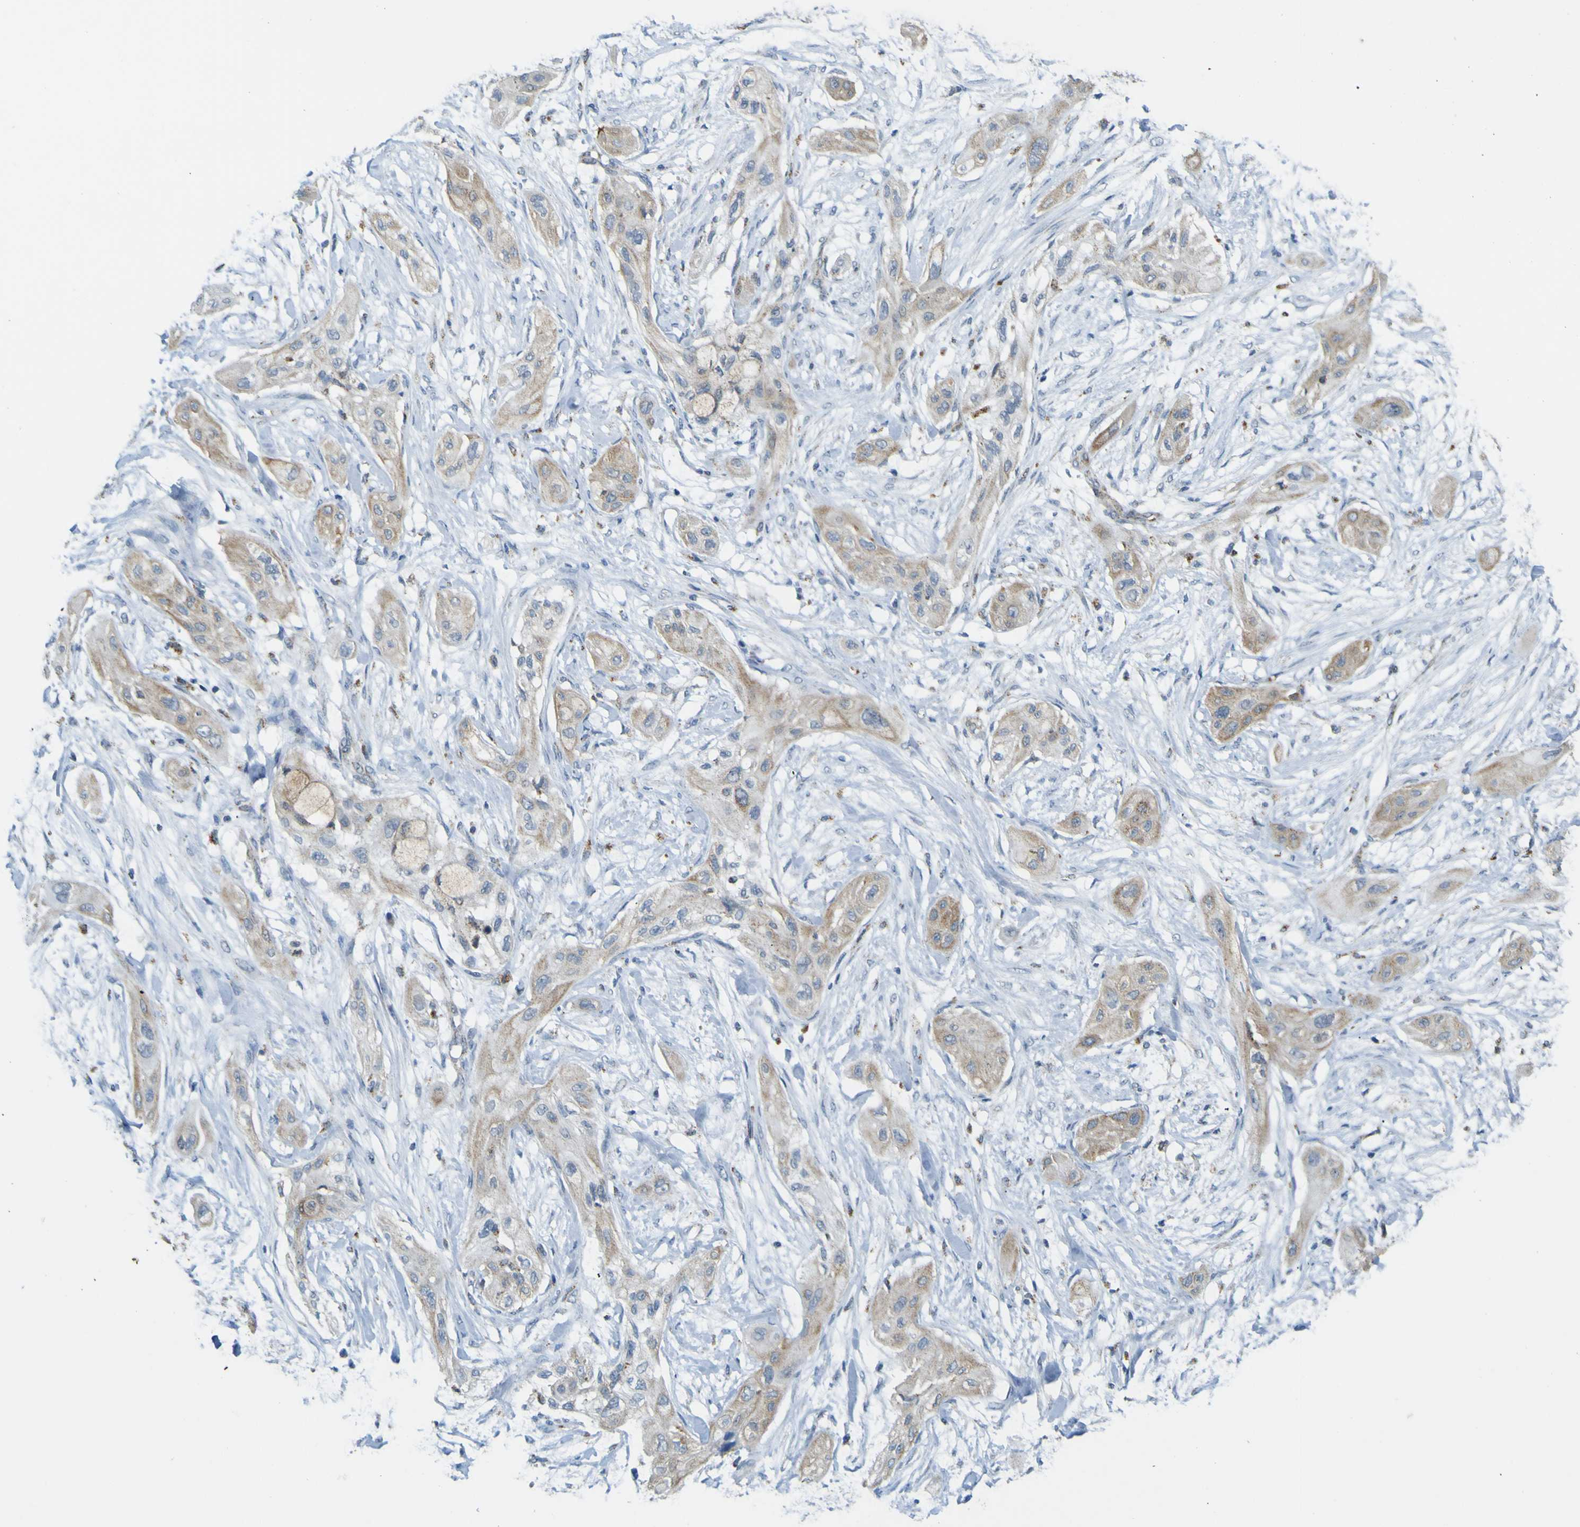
{"staining": {"intensity": "weak", "quantity": ">75%", "location": "cytoplasmic/membranous"}, "tissue": "lung cancer", "cell_type": "Tumor cells", "image_type": "cancer", "snomed": [{"axis": "morphology", "description": "Squamous cell carcinoma, NOS"}, {"axis": "topography", "description": "Lung"}], "caption": "DAB (3,3'-diaminobenzidine) immunohistochemical staining of lung cancer (squamous cell carcinoma) reveals weak cytoplasmic/membranous protein staining in about >75% of tumor cells.", "gene": "ACBD5", "patient": {"sex": "female", "age": 47}}